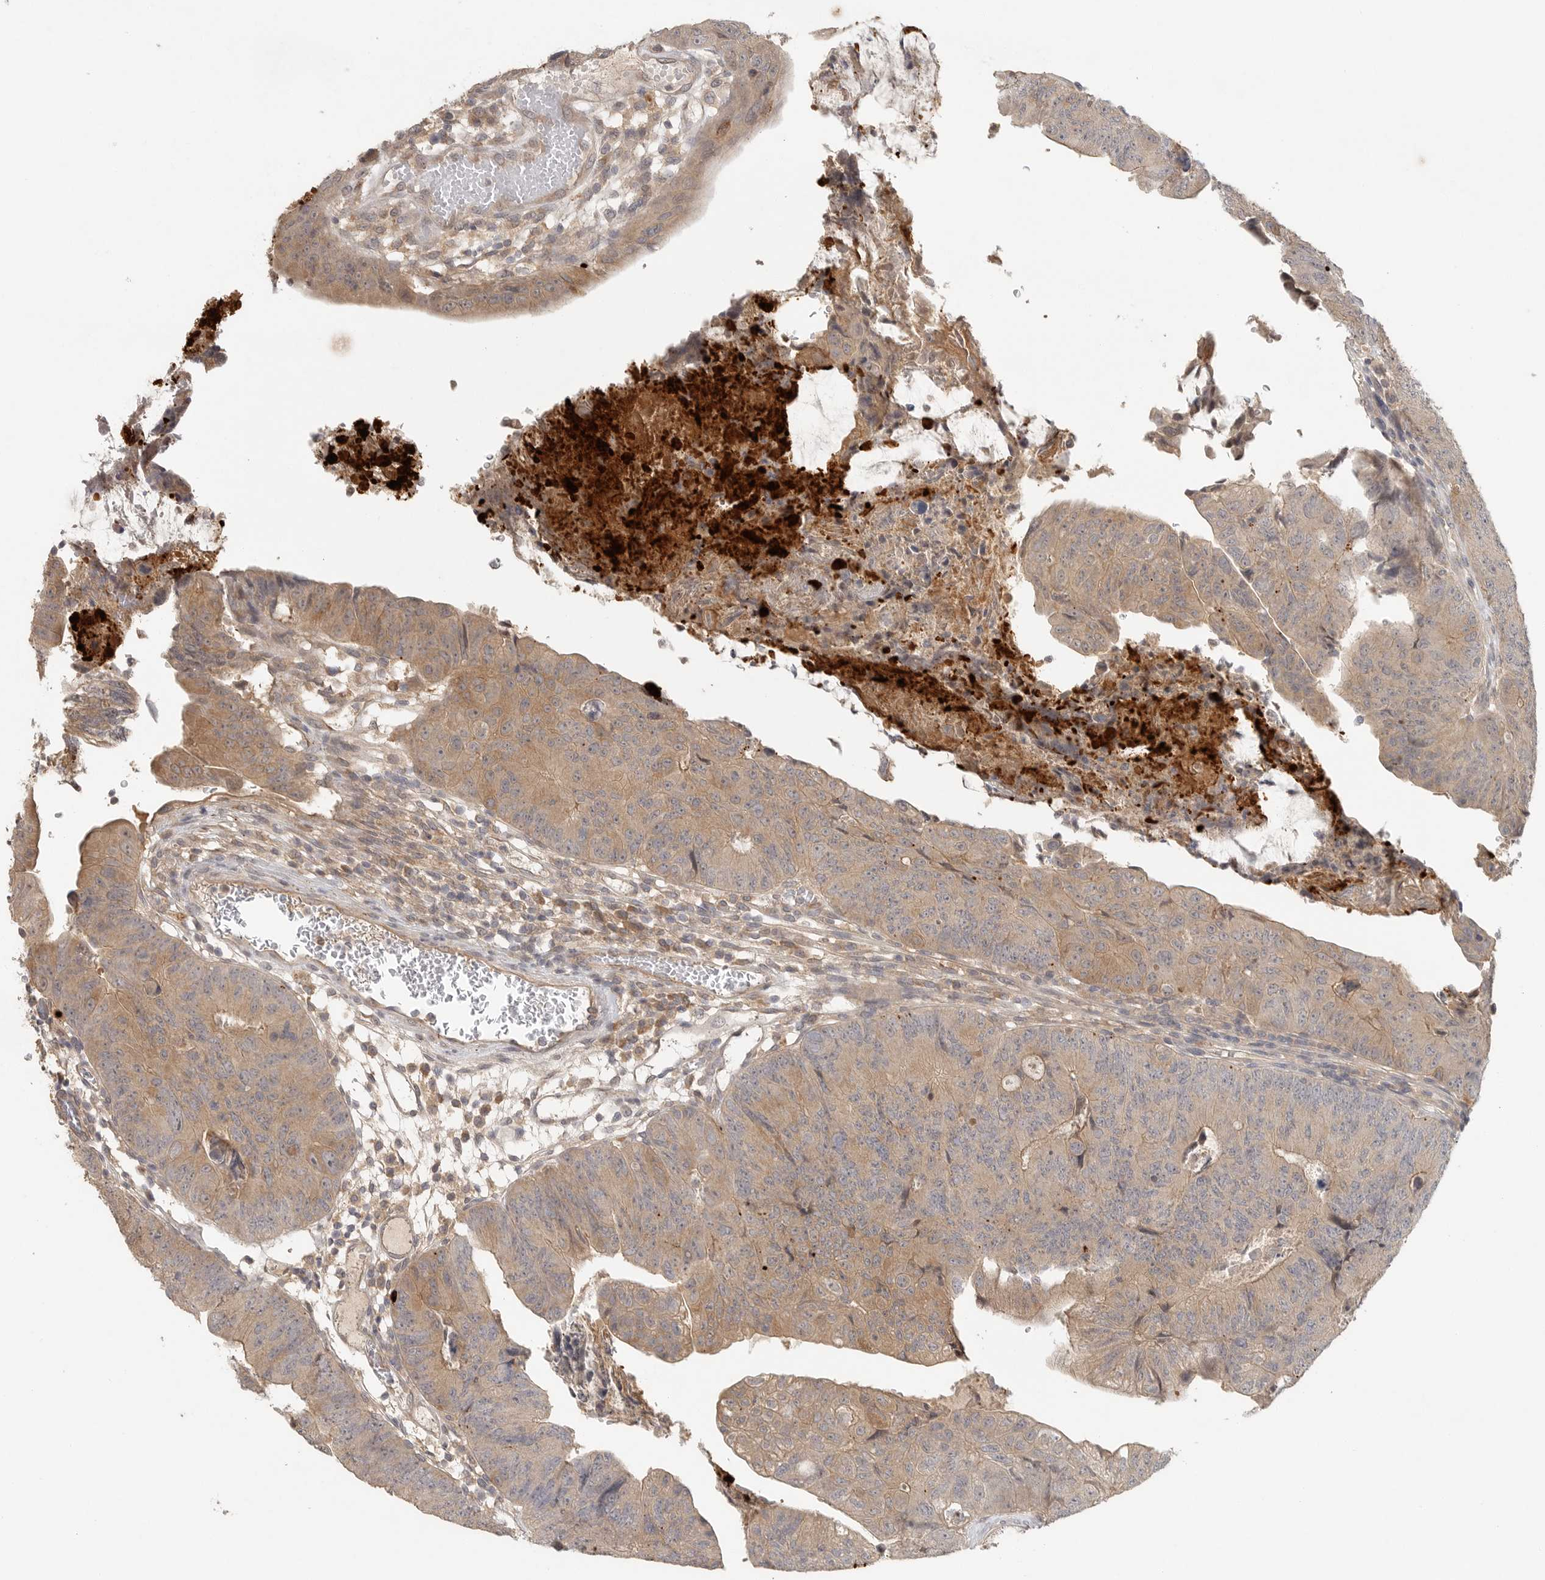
{"staining": {"intensity": "weak", "quantity": ">75%", "location": "cytoplasmic/membranous"}, "tissue": "colorectal cancer", "cell_type": "Tumor cells", "image_type": "cancer", "snomed": [{"axis": "morphology", "description": "Adenocarcinoma, NOS"}, {"axis": "topography", "description": "Colon"}], "caption": "The image demonstrates a brown stain indicating the presence of a protein in the cytoplasmic/membranous of tumor cells in colorectal cancer.", "gene": "HDAC6", "patient": {"sex": "female", "age": 67}}